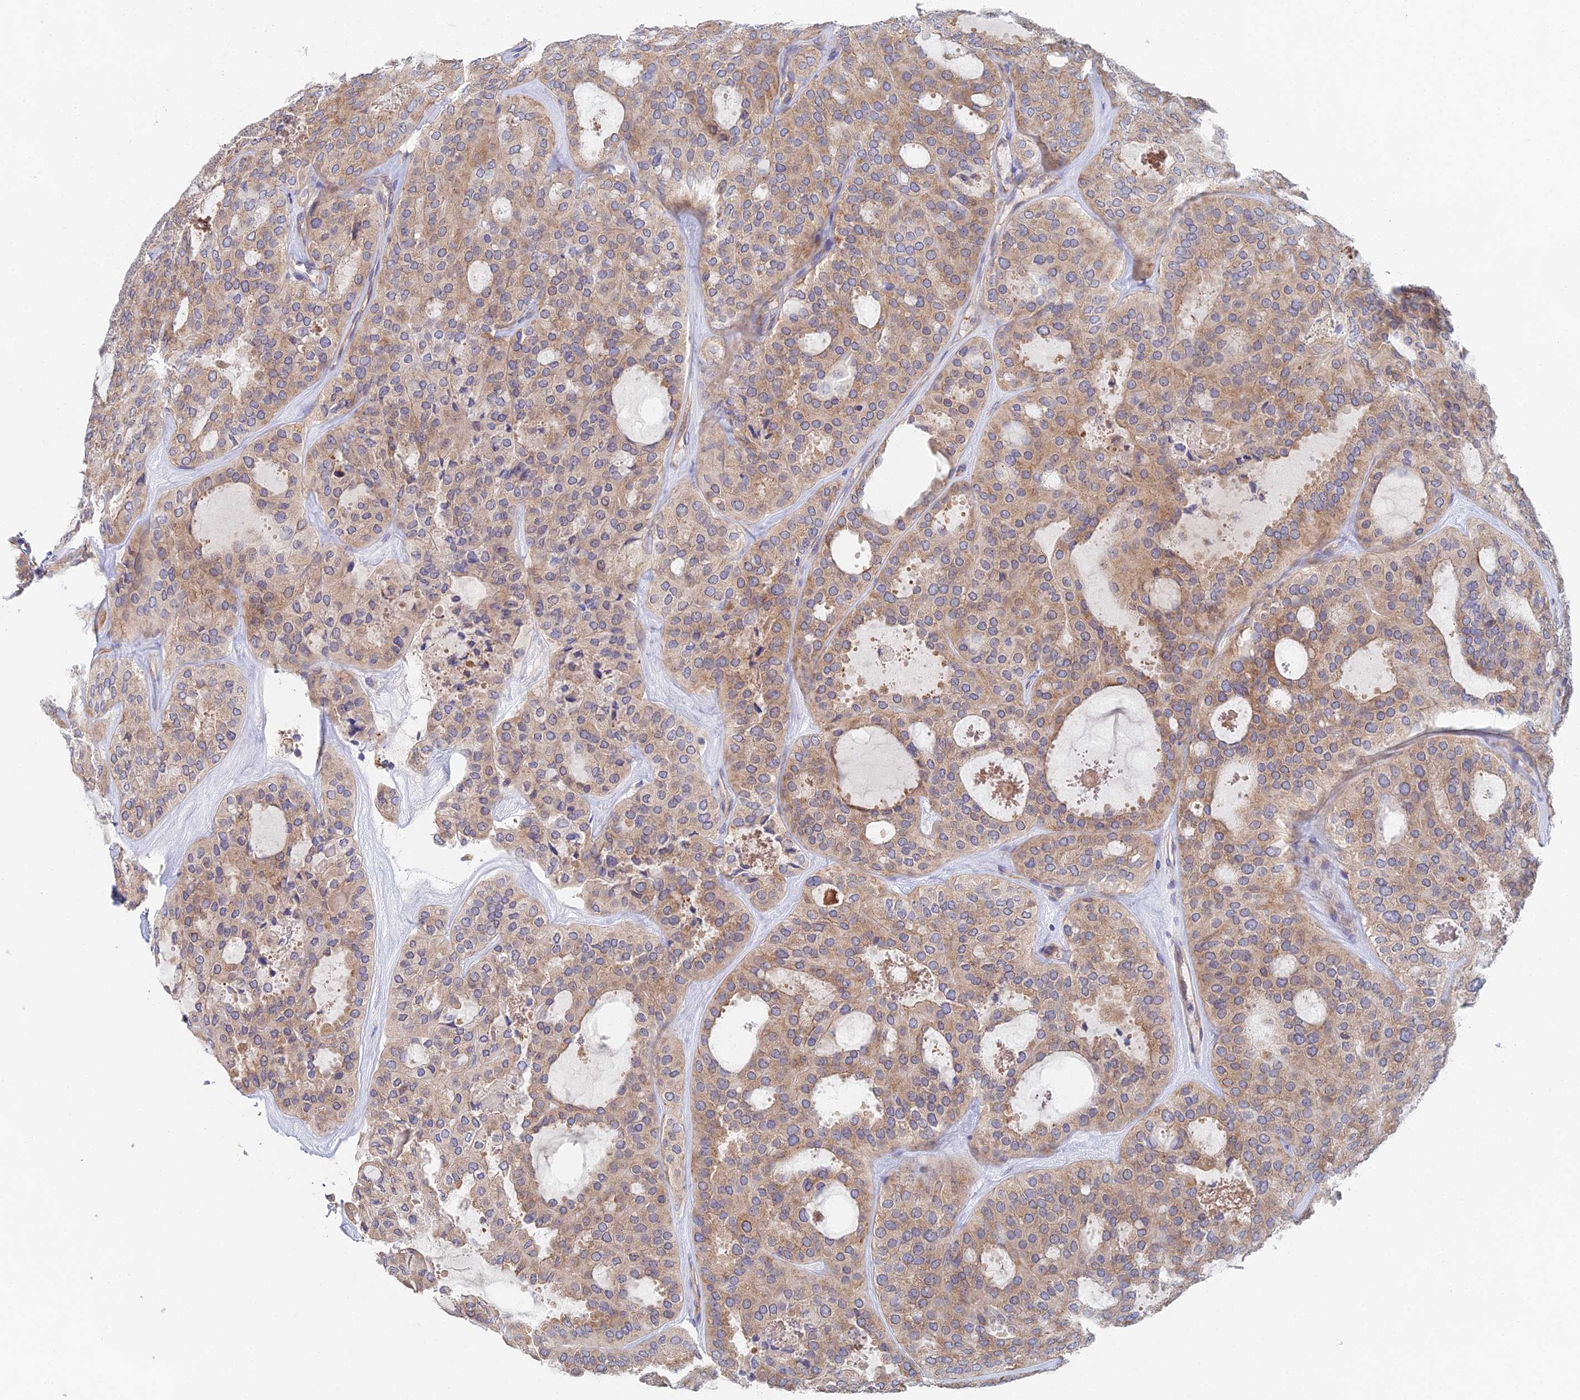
{"staining": {"intensity": "weak", "quantity": ">75%", "location": "cytoplasmic/membranous"}, "tissue": "thyroid cancer", "cell_type": "Tumor cells", "image_type": "cancer", "snomed": [{"axis": "morphology", "description": "Follicular adenoma carcinoma, NOS"}, {"axis": "topography", "description": "Thyroid gland"}], "caption": "A high-resolution photomicrograph shows immunohistochemistry staining of thyroid cancer (follicular adenoma carcinoma), which shows weak cytoplasmic/membranous positivity in approximately >75% of tumor cells.", "gene": "ELOF1", "patient": {"sex": "male", "age": 75}}